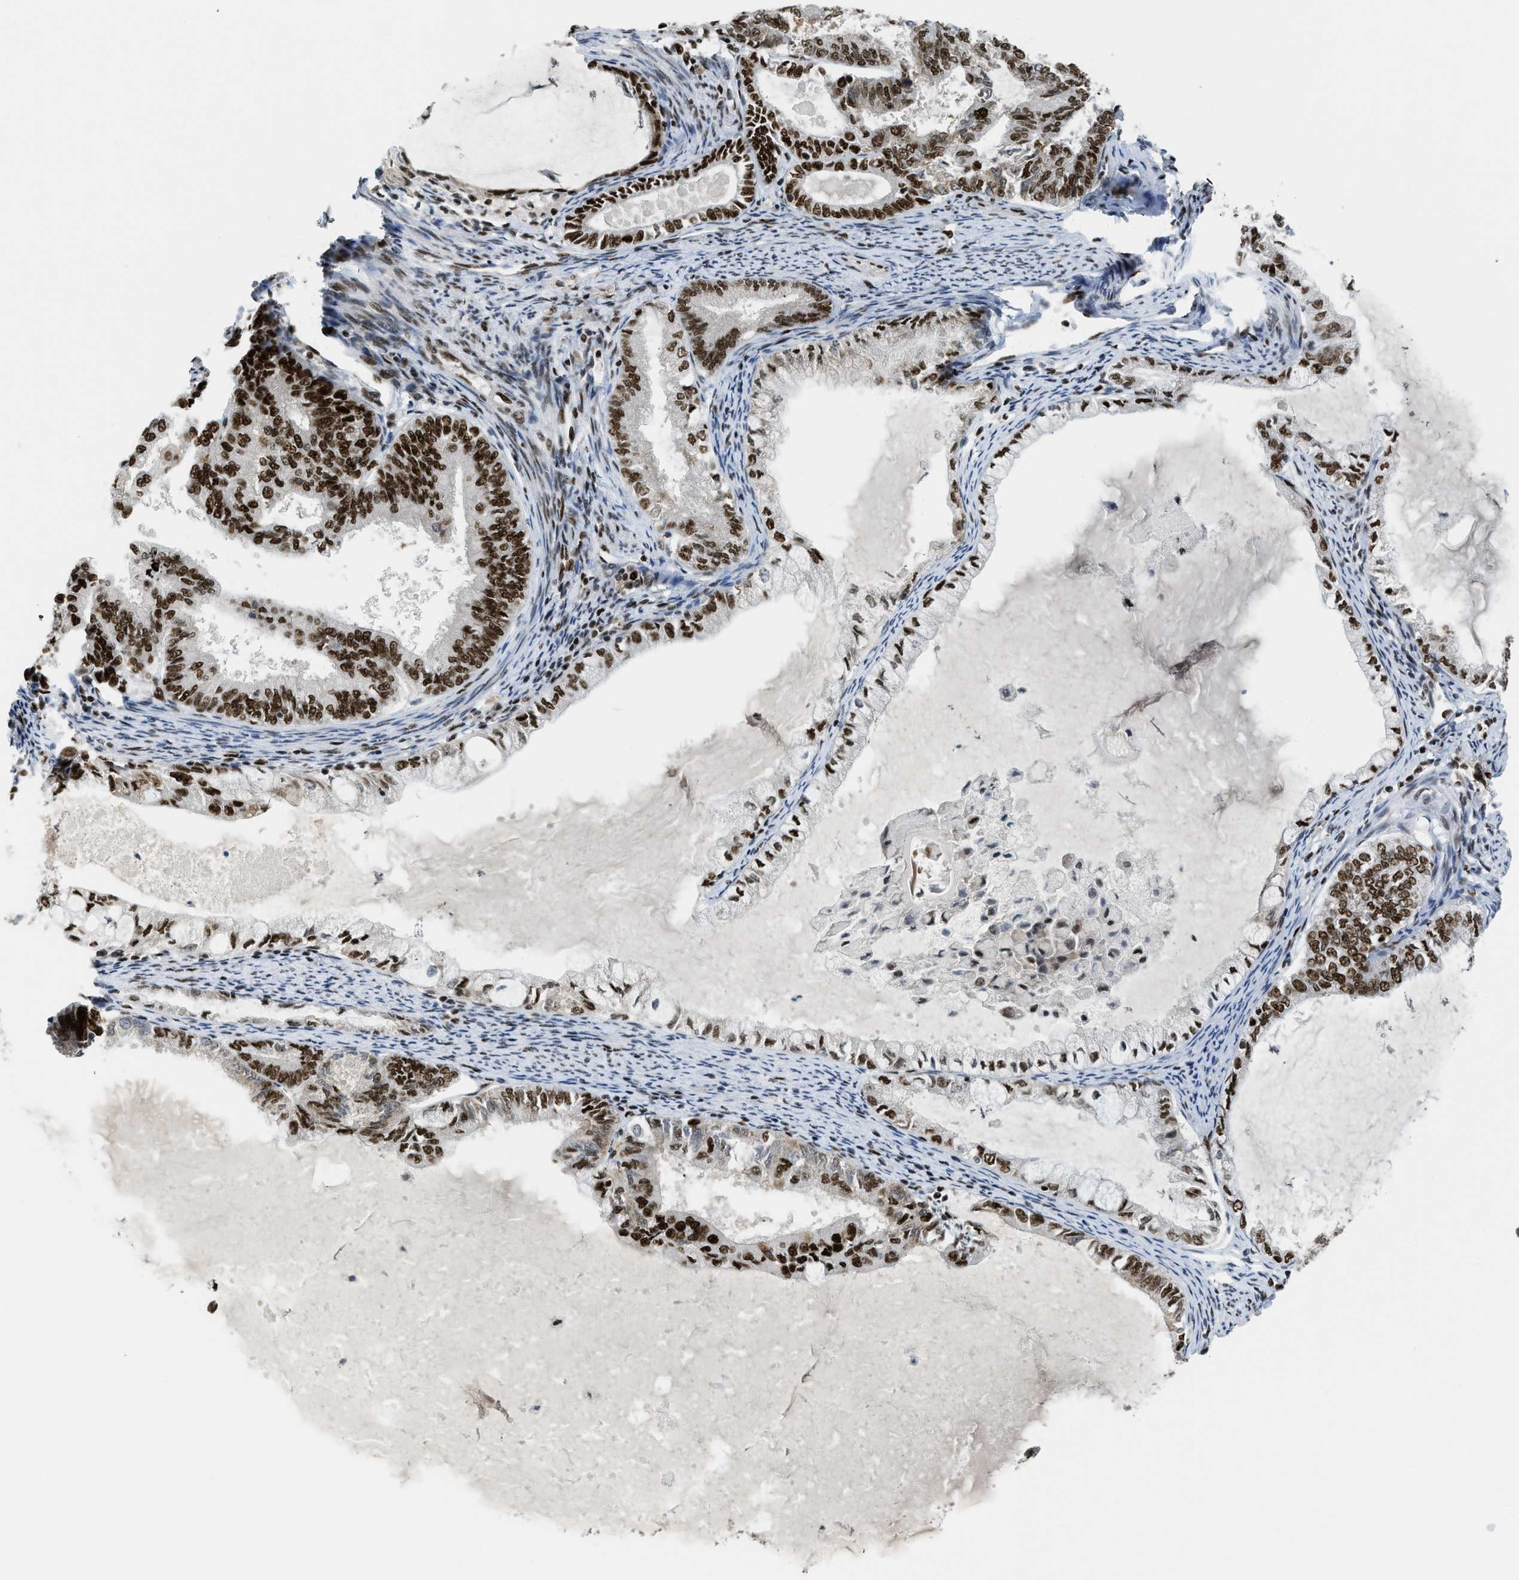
{"staining": {"intensity": "strong", "quantity": ">75%", "location": "nuclear"}, "tissue": "endometrial cancer", "cell_type": "Tumor cells", "image_type": "cancer", "snomed": [{"axis": "morphology", "description": "Adenocarcinoma, NOS"}, {"axis": "topography", "description": "Endometrium"}], "caption": "Protein staining shows strong nuclear positivity in about >75% of tumor cells in adenocarcinoma (endometrial). (DAB (3,3'-diaminobenzidine) = brown stain, brightfield microscopy at high magnification).", "gene": "RFX5", "patient": {"sex": "female", "age": 86}}